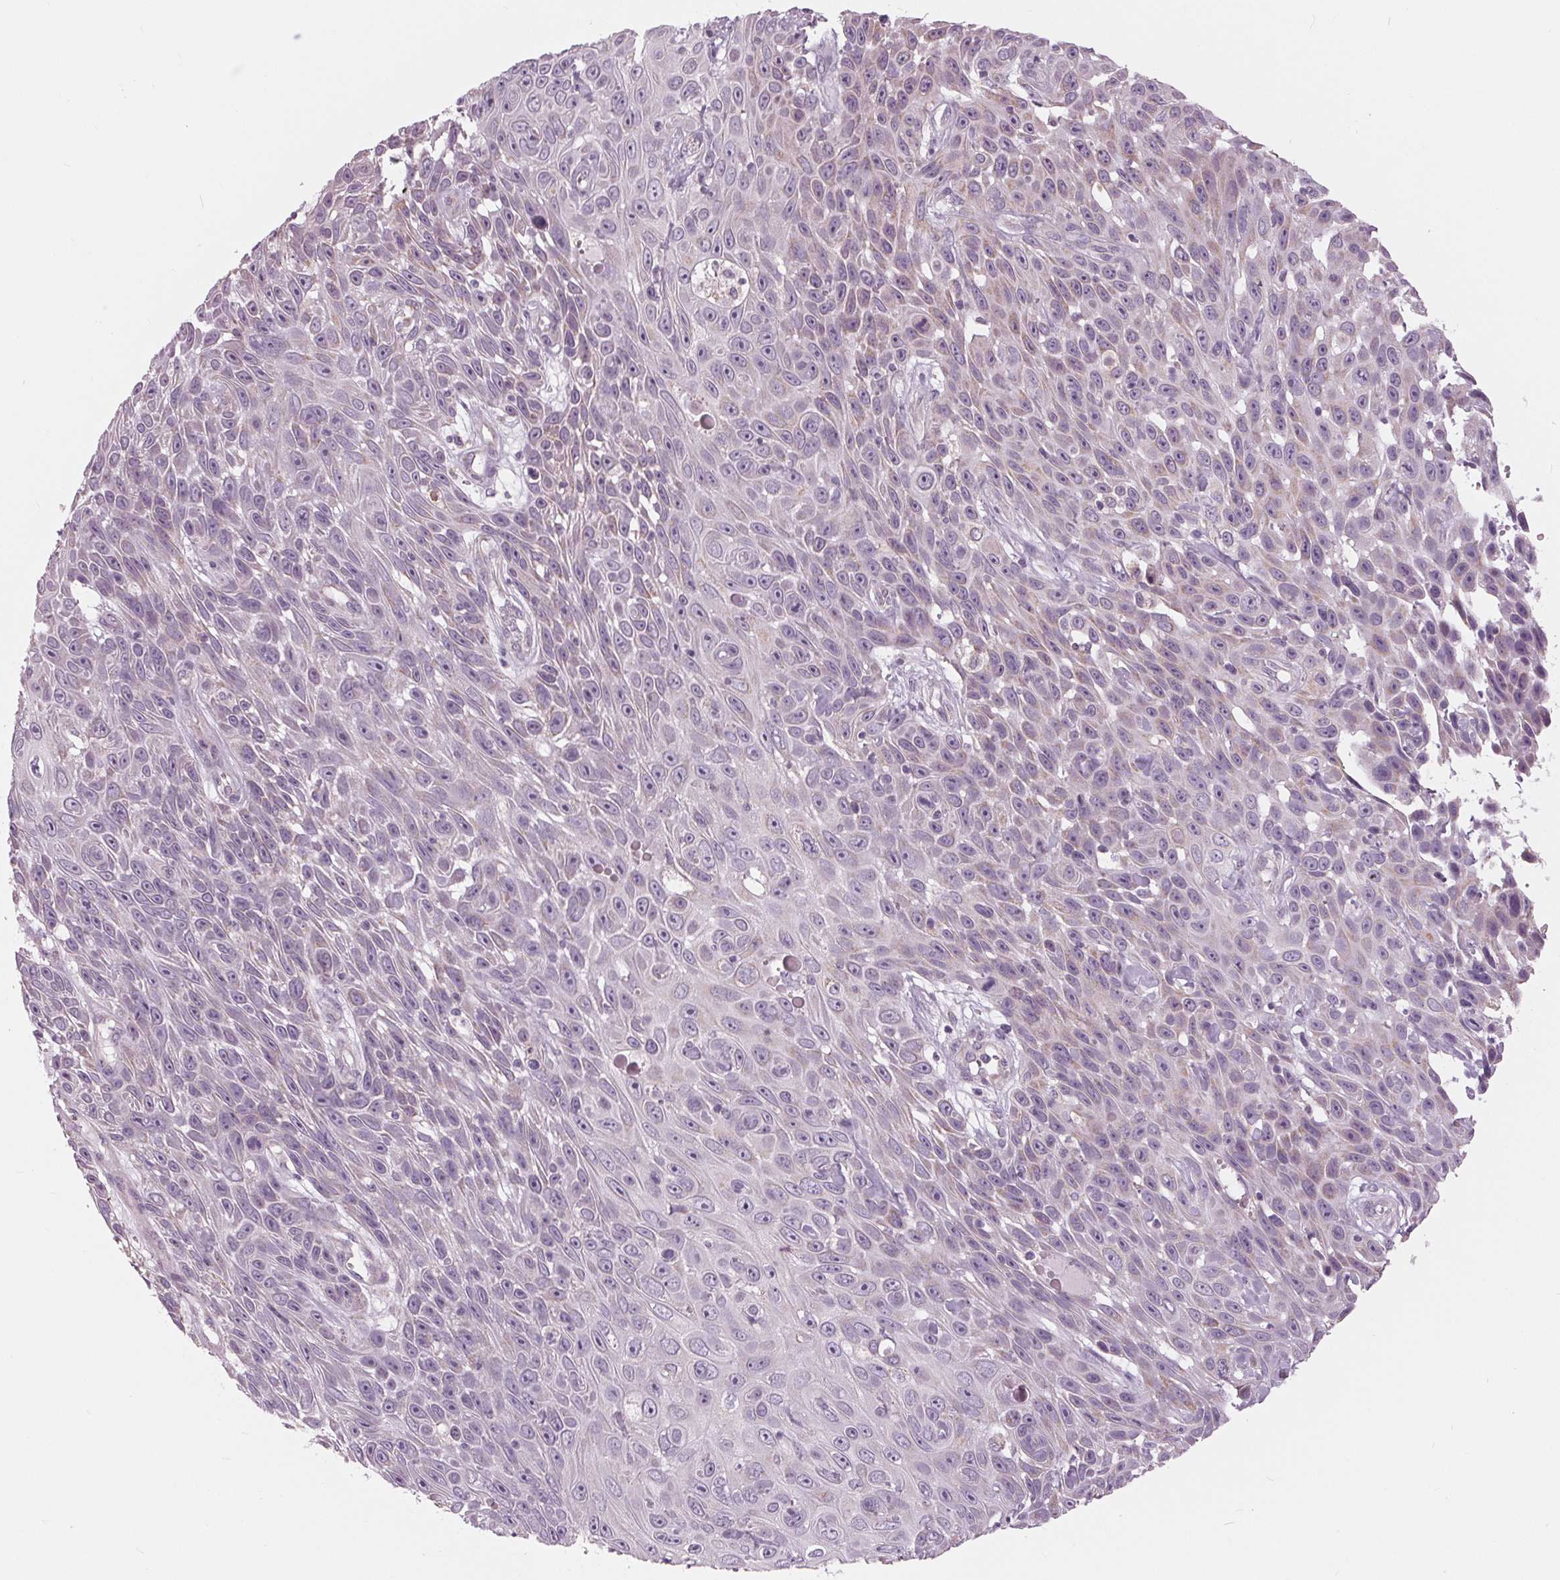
{"staining": {"intensity": "negative", "quantity": "none", "location": "none"}, "tissue": "skin cancer", "cell_type": "Tumor cells", "image_type": "cancer", "snomed": [{"axis": "morphology", "description": "Squamous cell carcinoma, NOS"}, {"axis": "topography", "description": "Skin"}], "caption": "There is no significant expression in tumor cells of skin squamous cell carcinoma. Brightfield microscopy of IHC stained with DAB (3,3'-diaminobenzidine) (brown) and hematoxylin (blue), captured at high magnification.", "gene": "SAMD4A", "patient": {"sex": "male", "age": 82}}